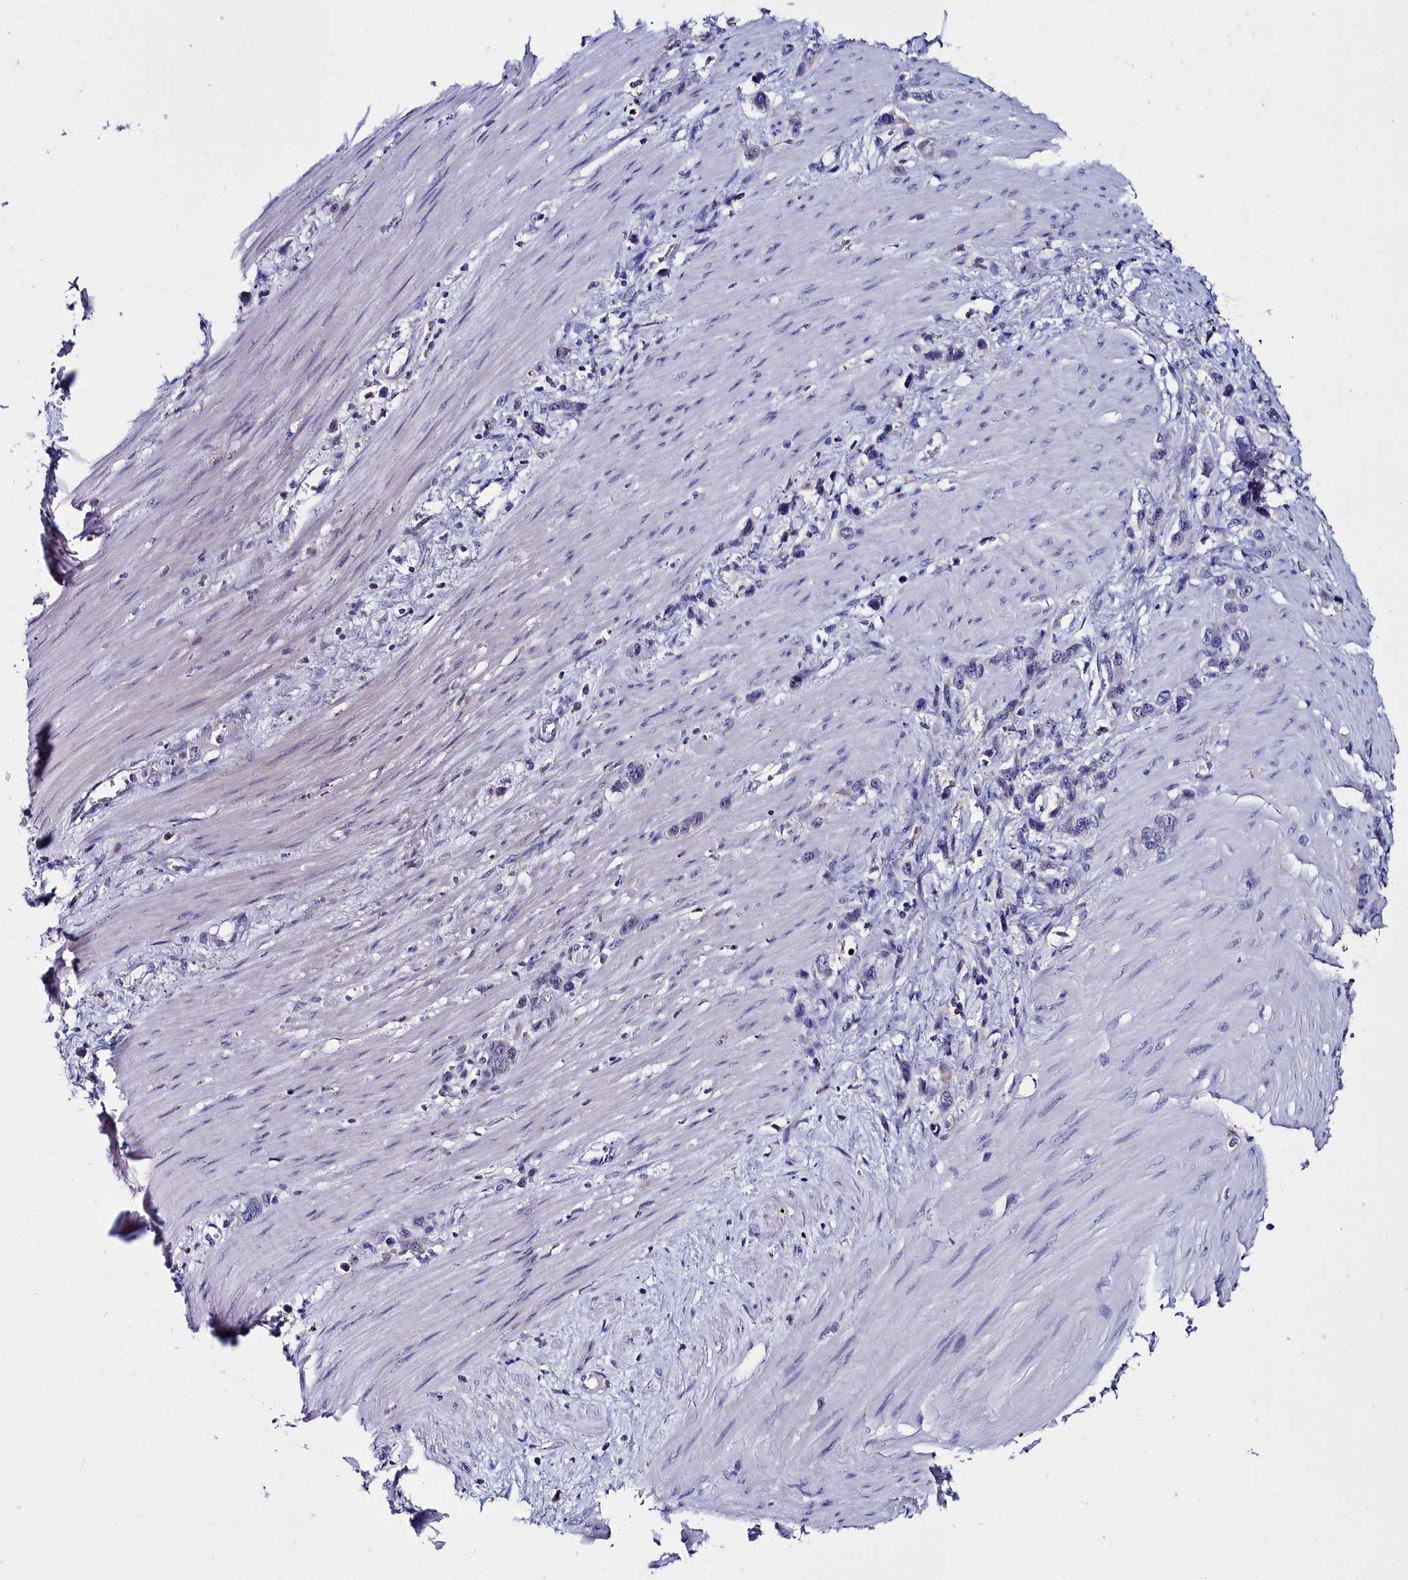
{"staining": {"intensity": "negative", "quantity": "none", "location": "none"}, "tissue": "stomach cancer", "cell_type": "Tumor cells", "image_type": "cancer", "snomed": [{"axis": "morphology", "description": "Adenocarcinoma, NOS"}, {"axis": "morphology", "description": "Adenocarcinoma, High grade"}, {"axis": "topography", "description": "Stomach, upper"}, {"axis": "topography", "description": "Stomach, lower"}], "caption": "This is a micrograph of IHC staining of stomach cancer (adenocarcinoma), which shows no staining in tumor cells.", "gene": "ELAPOR2", "patient": {"sex": "female", "age": 65}}